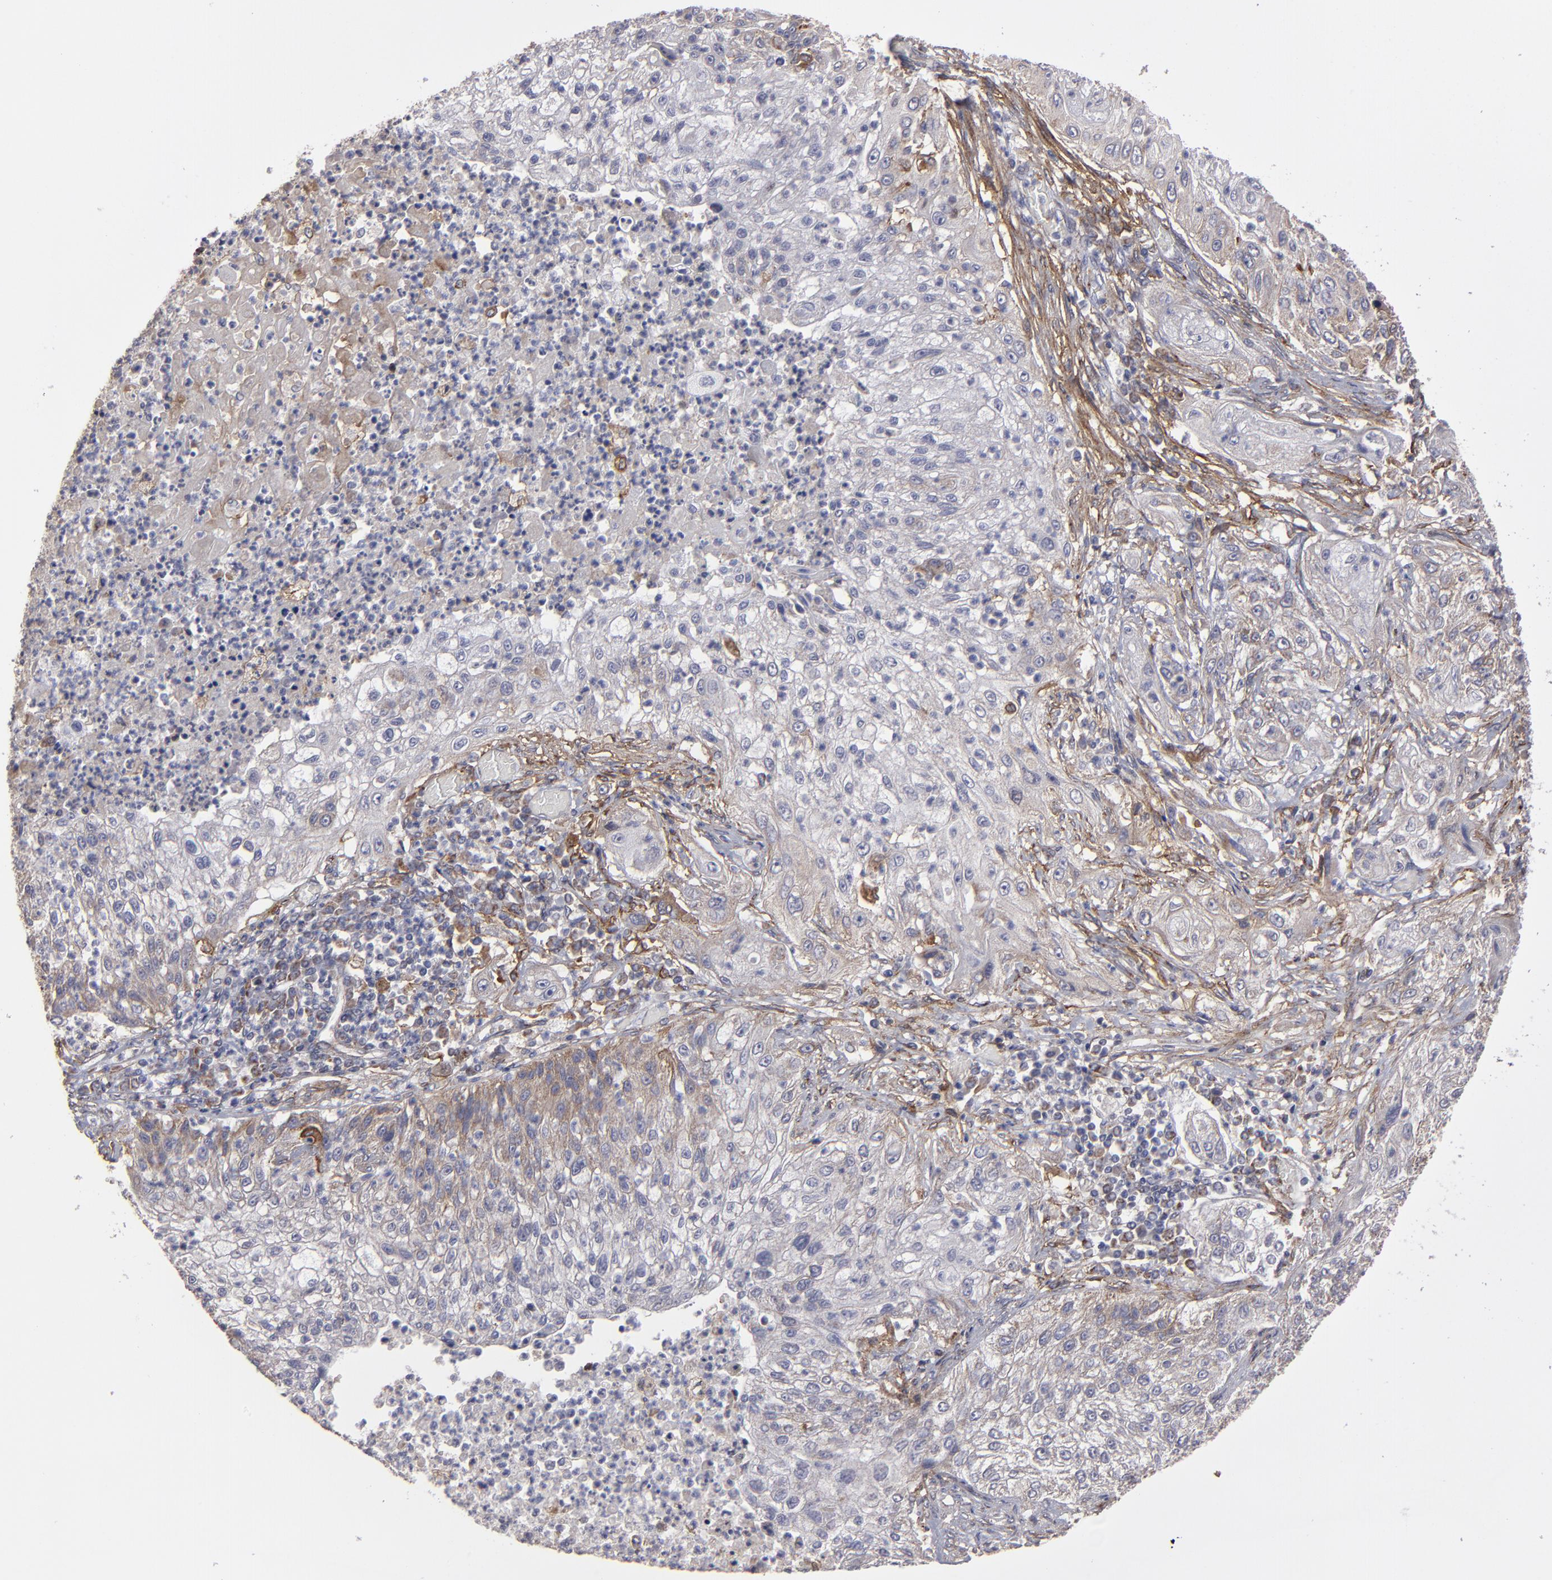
{"staining": {"intensity": "weak", "quantity": "<25%", "location": "cytoplasmic/membranous"}, "tissue": "lung cancer", "cell_type": "Tumor cells", "image_type": "cancer", "snomed": [{"axis": "morphology", "description": "Inflammation, NOS"}, {"axis": "morphology", "description": "Squamous cell carcinoma, NOS"}, {"axis": "topography", "description": "Lymph node"}, {"axis": "topography", "description": "Soft tissue"}, {"axis": "topography", "description": "Lung"}], "caption": "A high-resolution photomicrograph shows IHC staining of squamous cell carcinoma (lung), which reveals no significant positivity in tumor cells.", "gene": "ITGB5", "patient": {"sex": "male", "age": 66}}